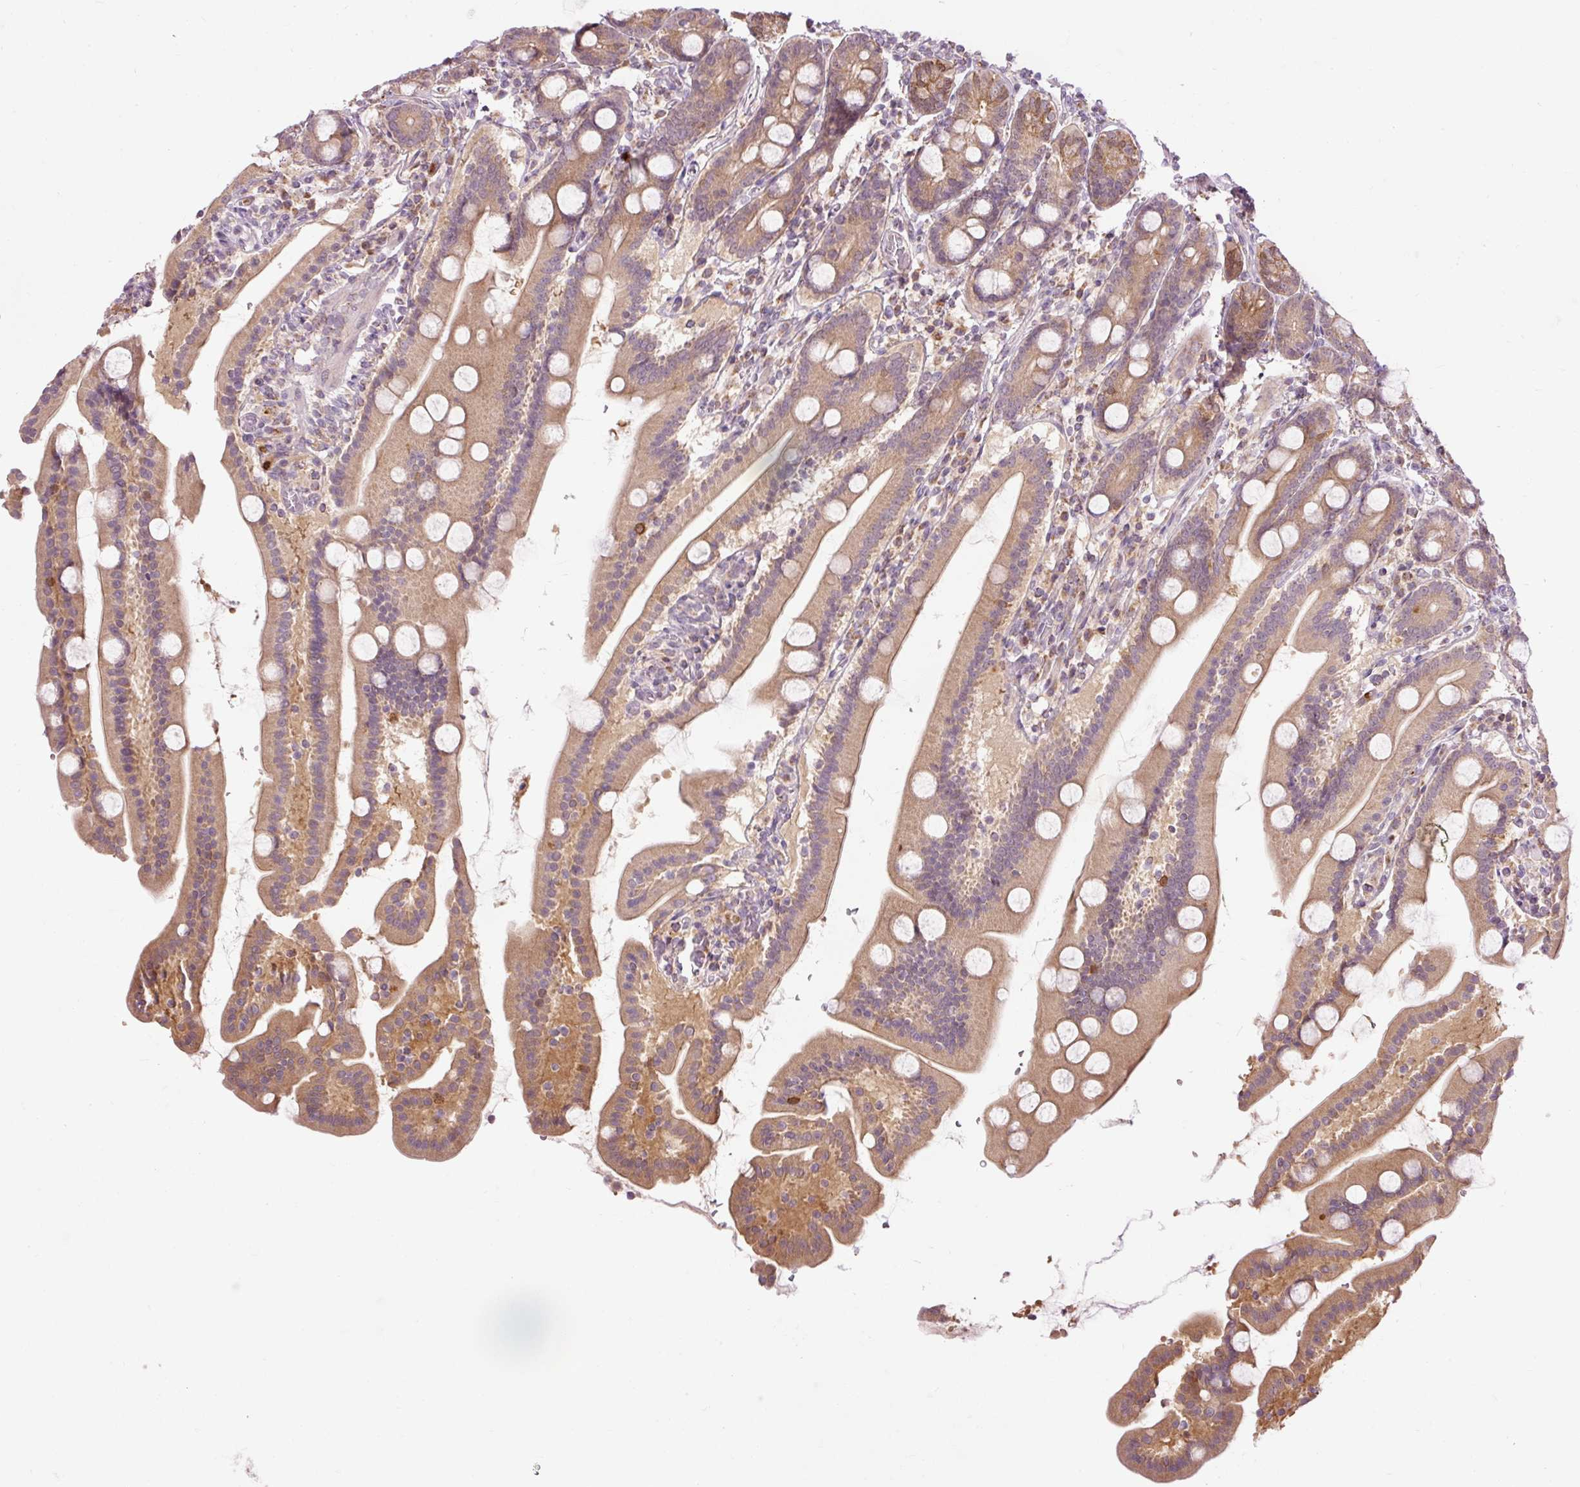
{"staining": {"intensity": "moderate", "quantity": ">75%", "location": "cytoplasmic/membranous"}, "tissue": "duodenum", "cell_type": "Glandular cells", "image_type": "normal", "snomed": [{"axis": "morphology", "description": "Normal tissue, NOS"}, {"axis": "topography", "description": "Duodenum"}], "caption": "DAB (3,3'-diaminobenzidine) immunohistochemical staining of normal human duodenum shows moderate cytoplasmic/membranous protein staining in approximately >75% of glandular cells.", "gene": "PRDX5", "patient": {"sex": "male", "age": 55}}